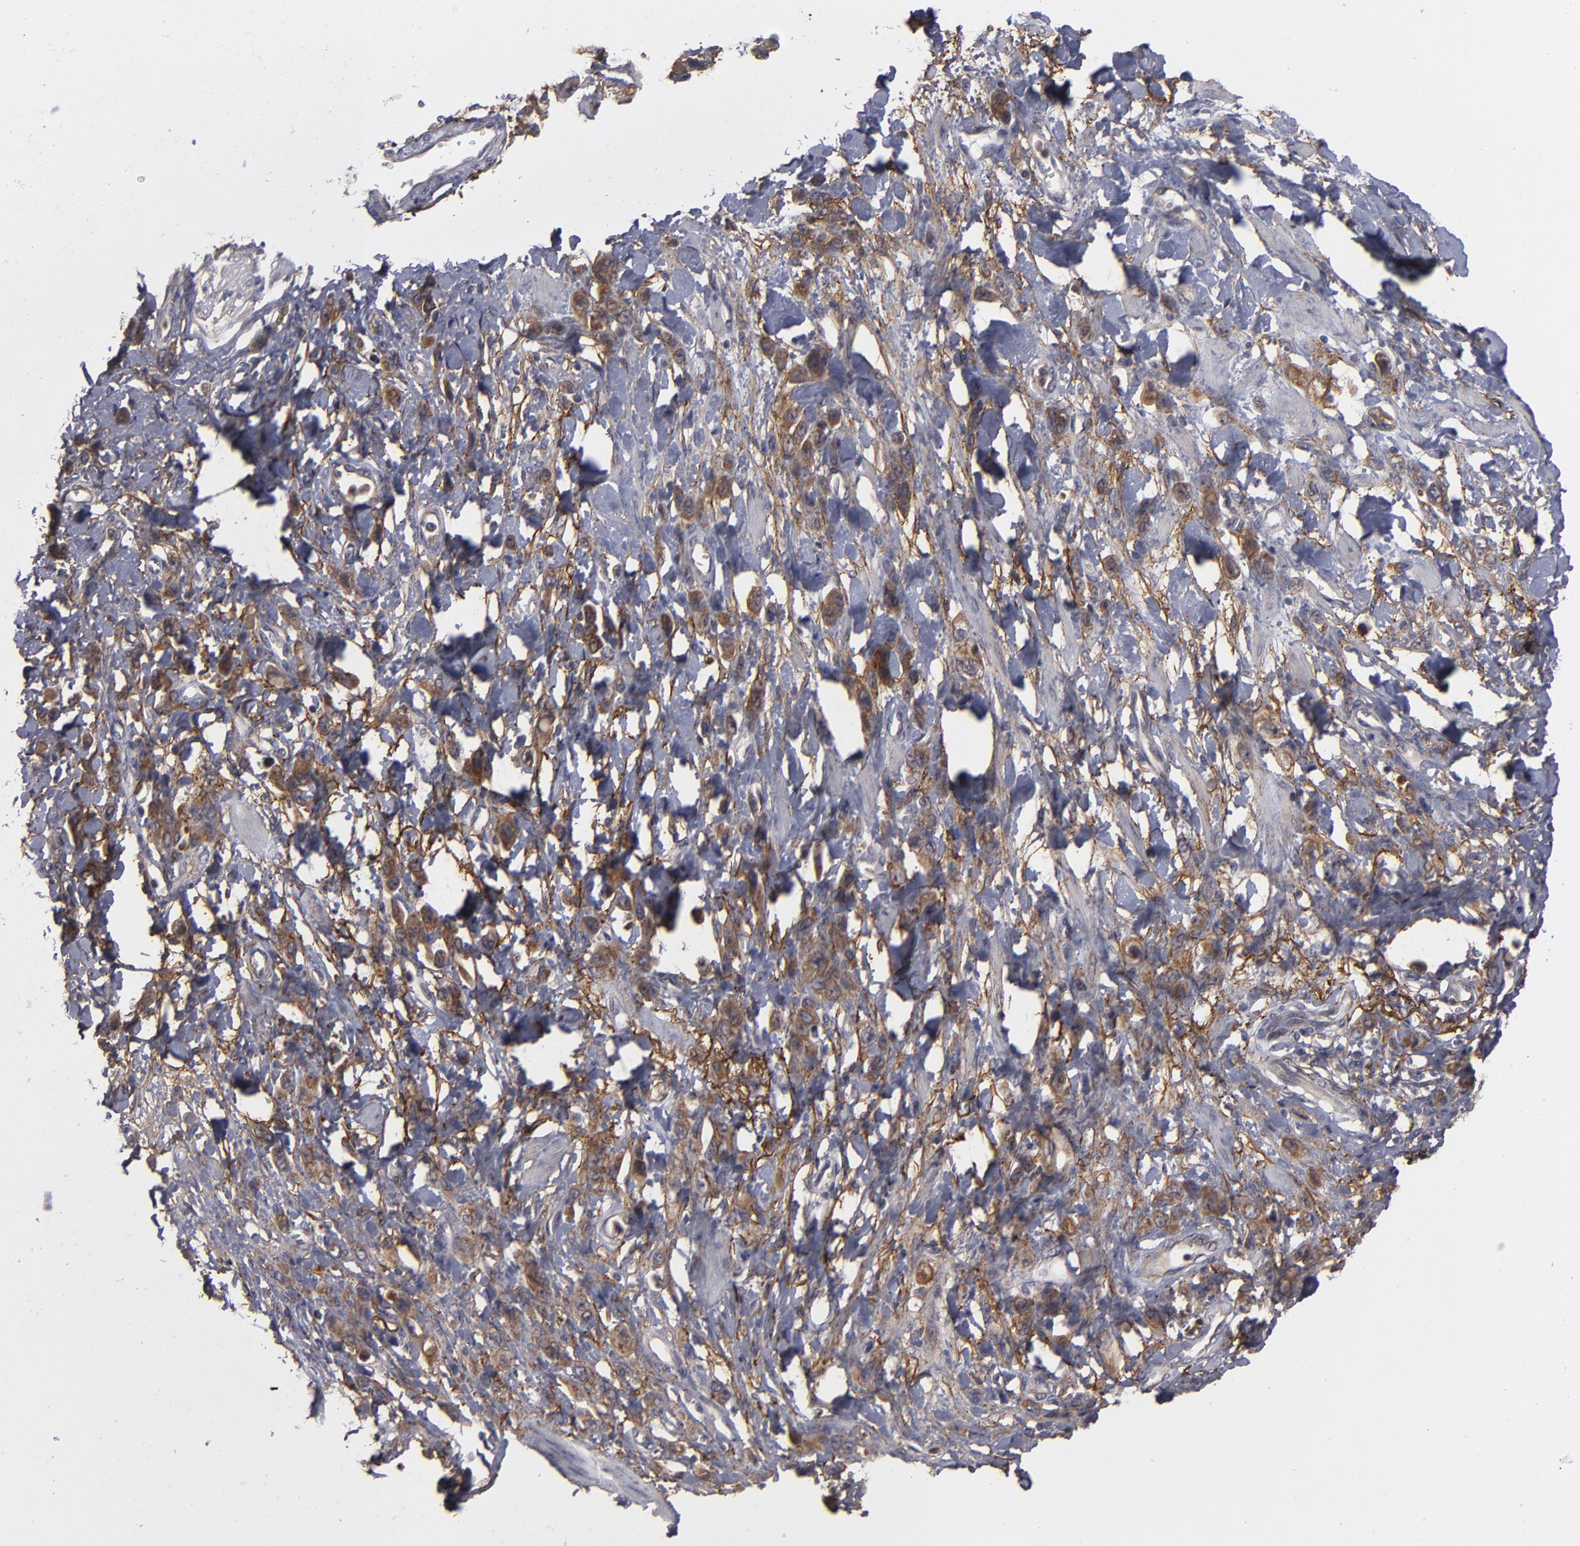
{"staining": {"intensity": "moderate", "quantity": ">75%", "location": "cytoplasmic/membranous"}, "tissue": "stomach cancer", "cell_type": "Tumor cells", "image_type": "cancer", "snomed": [{"axis": "morphology", "description": "Normal tissue, NOS"}, {"axis": "morphology", "description": "Adenocarcinoma, NOS"}, {"axis": "topography", "description": "Stomach"}], "caption": "Immunohistochemistry (DAB) staining of stomach cancer (adenocarcinoma) shows moderate cytoplasmic/membranous protein expression in approximately >75% of tumor cells.", "gene": "BMP6", "patient": {"sex": "male", "age": 82}}